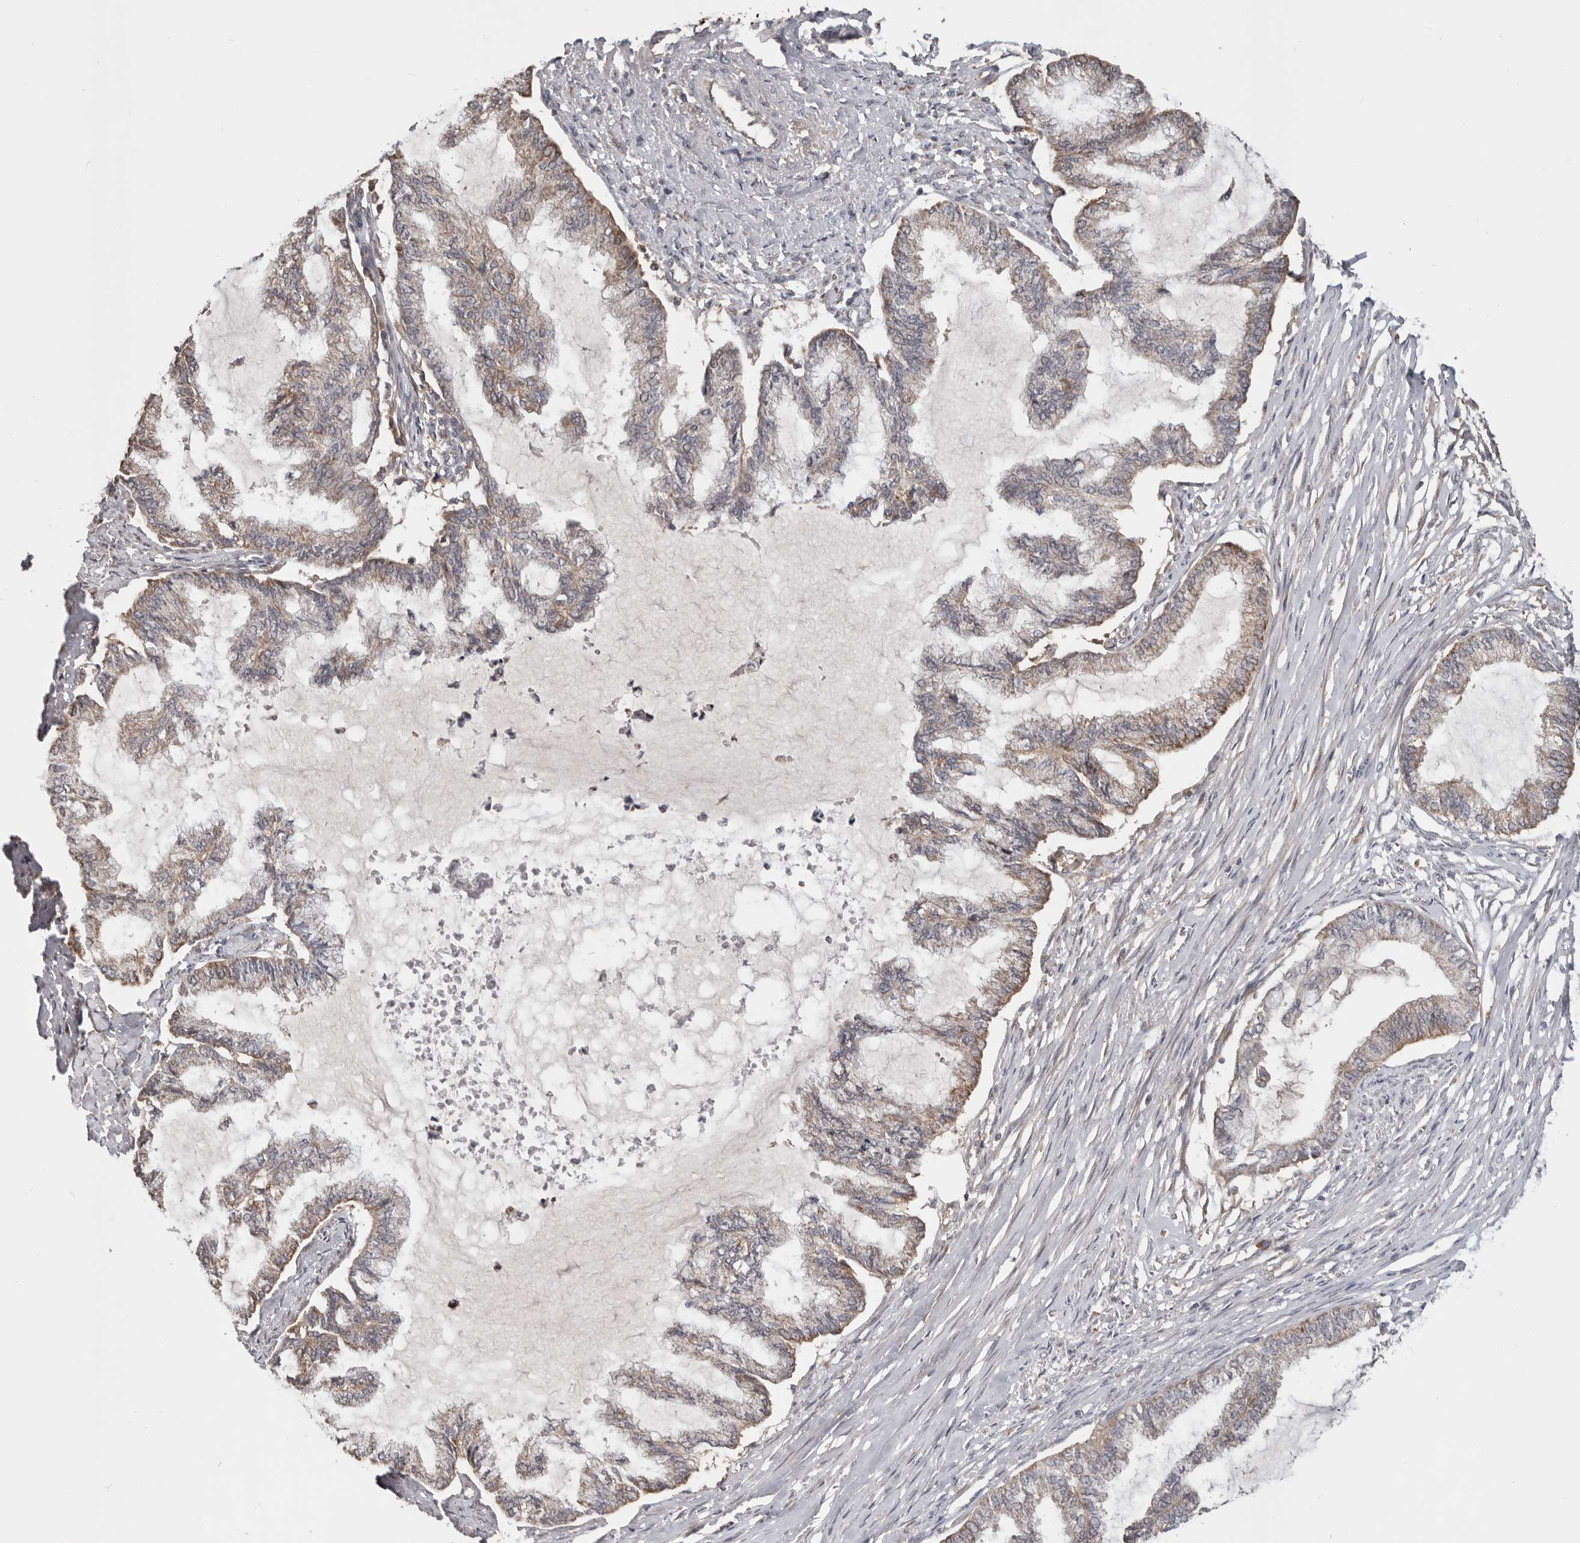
{"staining": {"intensity": "moderate", "quantity": "25%-75%", "location": "cytoplasmic/membranous"}, "tissue": "endometrial cancer", "cell_type": "Tumor cells", "image_type": "cancer", "snomed": [{"axis": "morphology", "description": "Adenocarcinoma, NOS"}, {"axis": "topography", "description": "Endometrium"}], "caption": "Protein expression analysis of human endometrial cancer reveals moderate cytoplasmic/membranous staining in about 25%-75% of tumor cells. (DAB = brown stain, brightfield microscopy at high magnification).", "gene": "LRP6", "patient": {"sex": "female", "age": 86}}